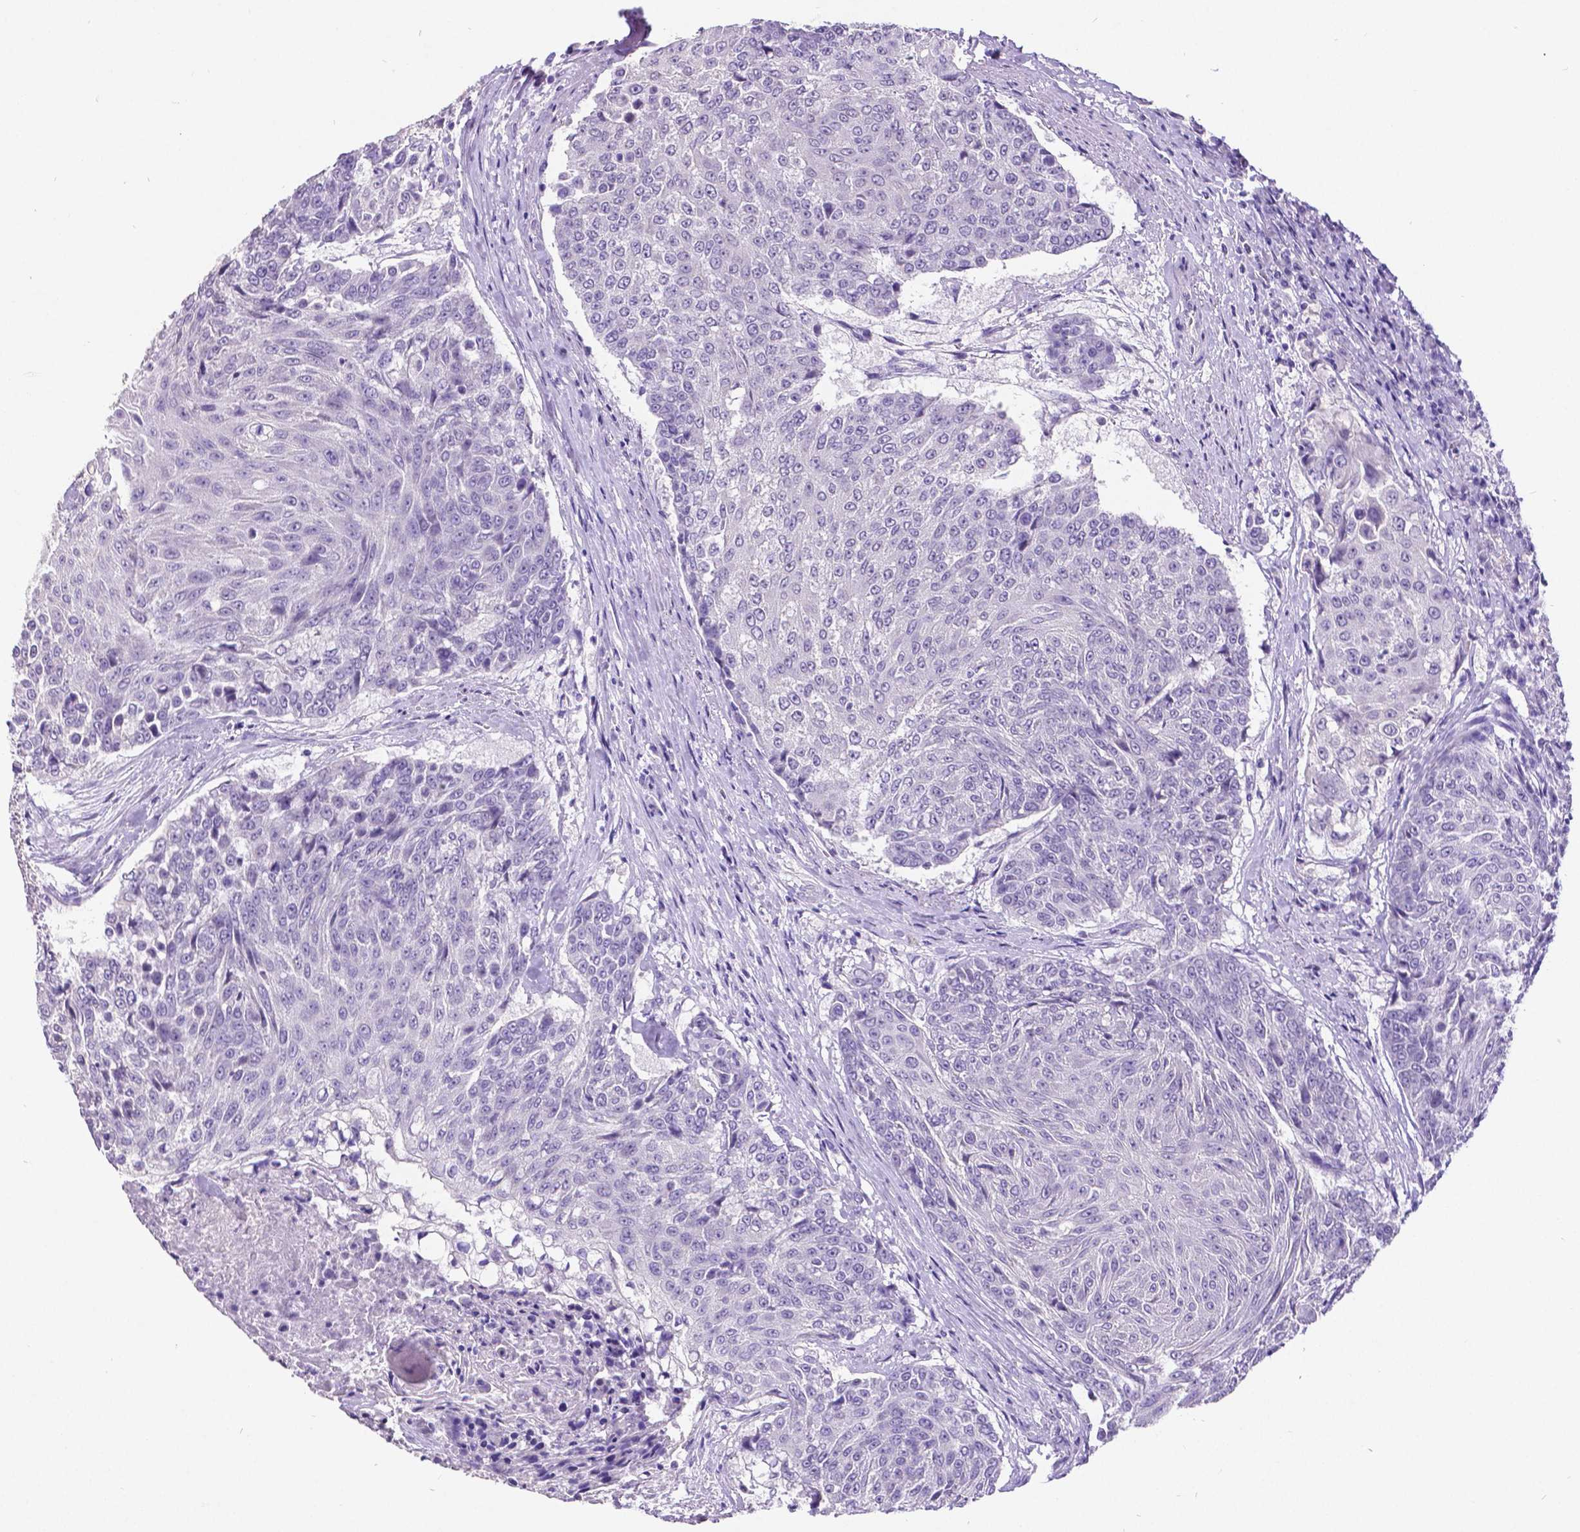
{"staining": {"intensity": "negative", "quantity": "none", "location": "none"}, "tissue": "urothelial cancer", "cell_type": "Tumor cells", "image_type": "cancer", "snomed": [{"axis": "morphology", "description": "Urothelial carcinoma, High grade"}, {"axis": "topography", "description": "Urinary bladder"}], "caption": "Protein analysis of urothelial cancer shows no significant expression in tumor cells.", "gene": "SATB2", "patient": {"sex": "female", "age": 63}}